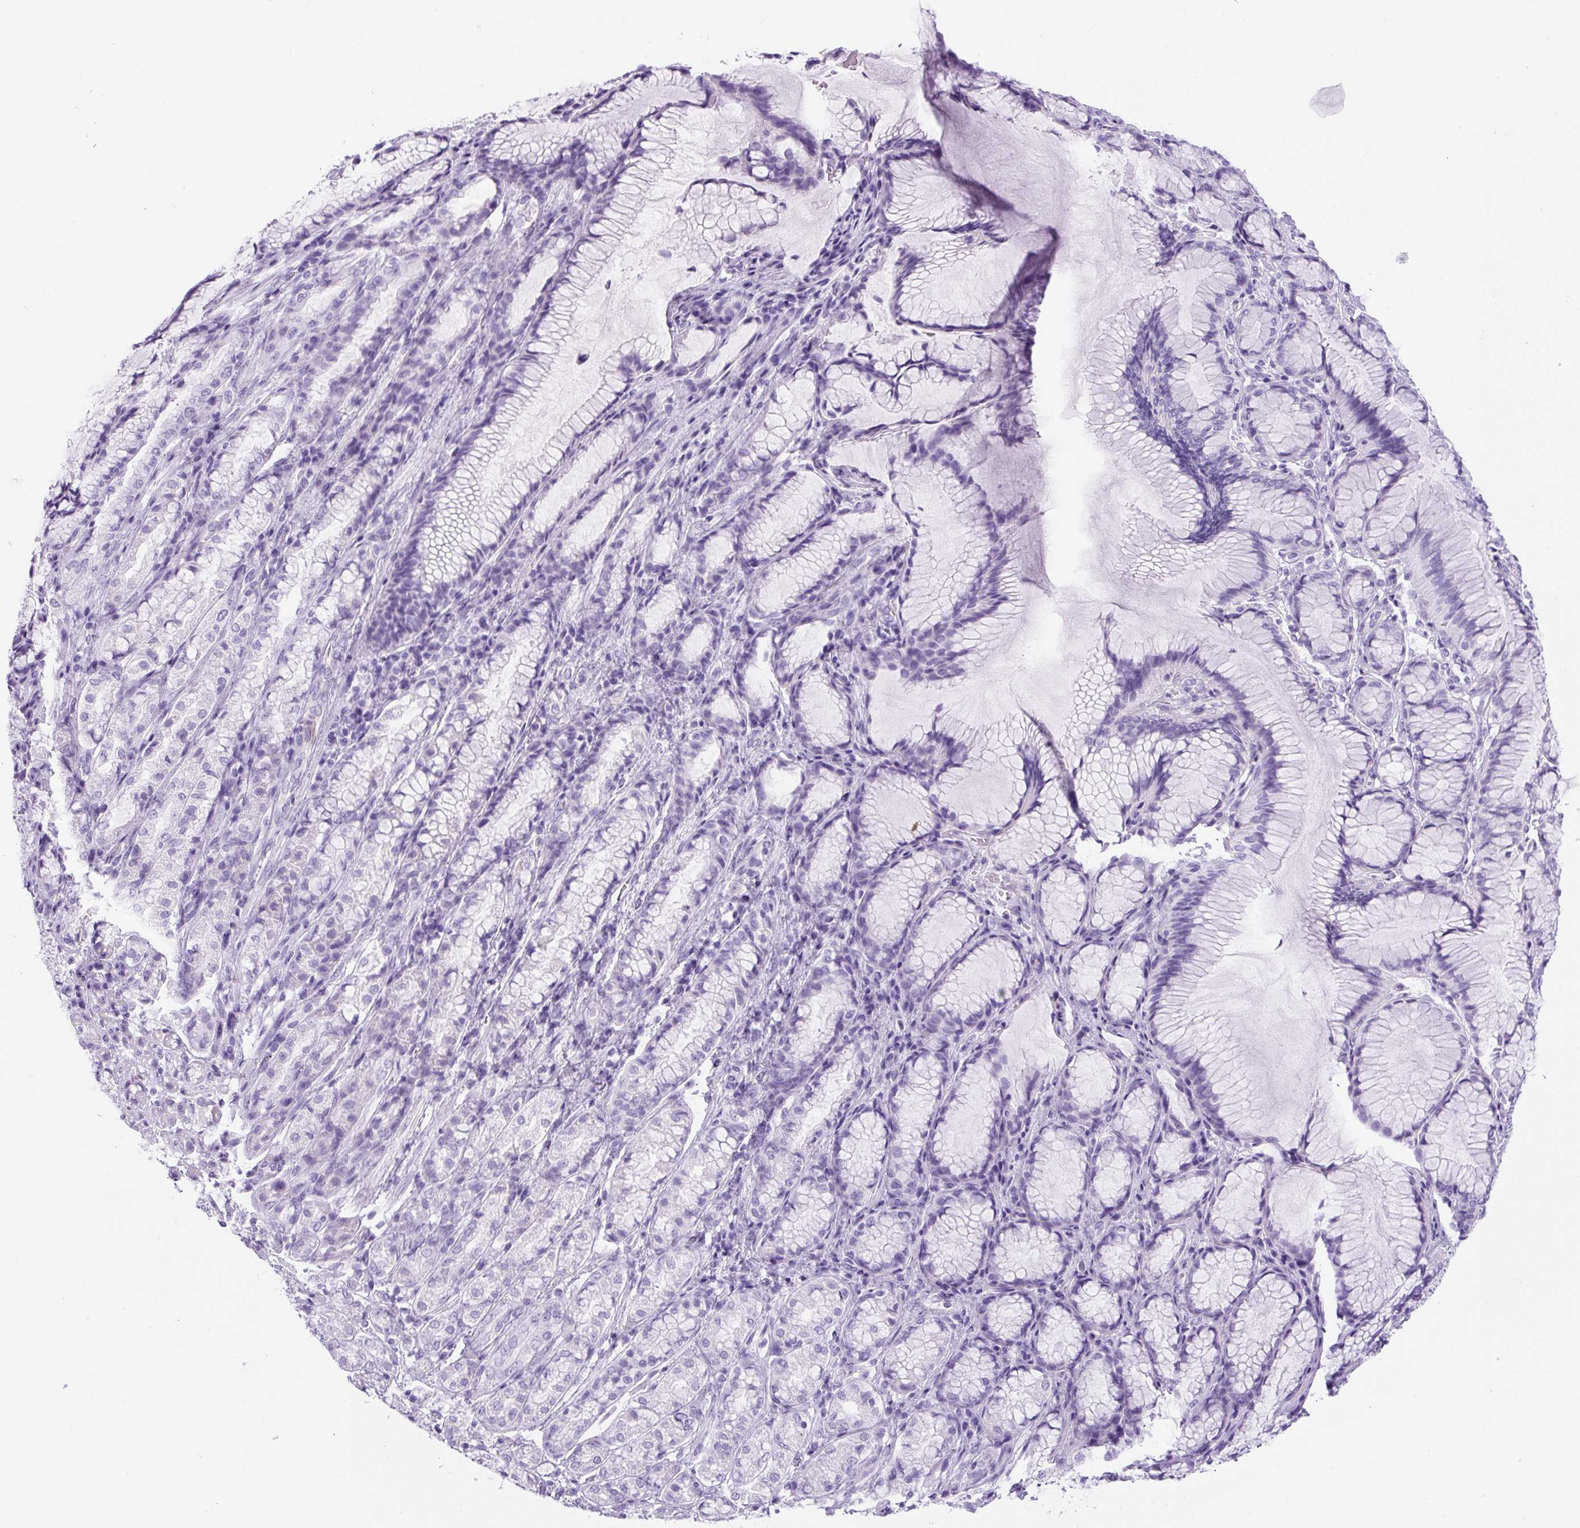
{"staining": {"intensity": "negative", "quantity": "none", "location": "none"}, "tissue": "stomach cancer", "cell_type": "Tumor cells", "image_type": "cancer", "snomed": [{"axis": "morphology", "description": "Adenocarcinoma, NOS"}, {"axis": "topography", "description": "Stomach"}], "caption": "There is no significant positivity in tumor cells of adenocarcinoma (stomach).", "gene": "RSPO4", "patient": {"sex": "female", "age": 79}}